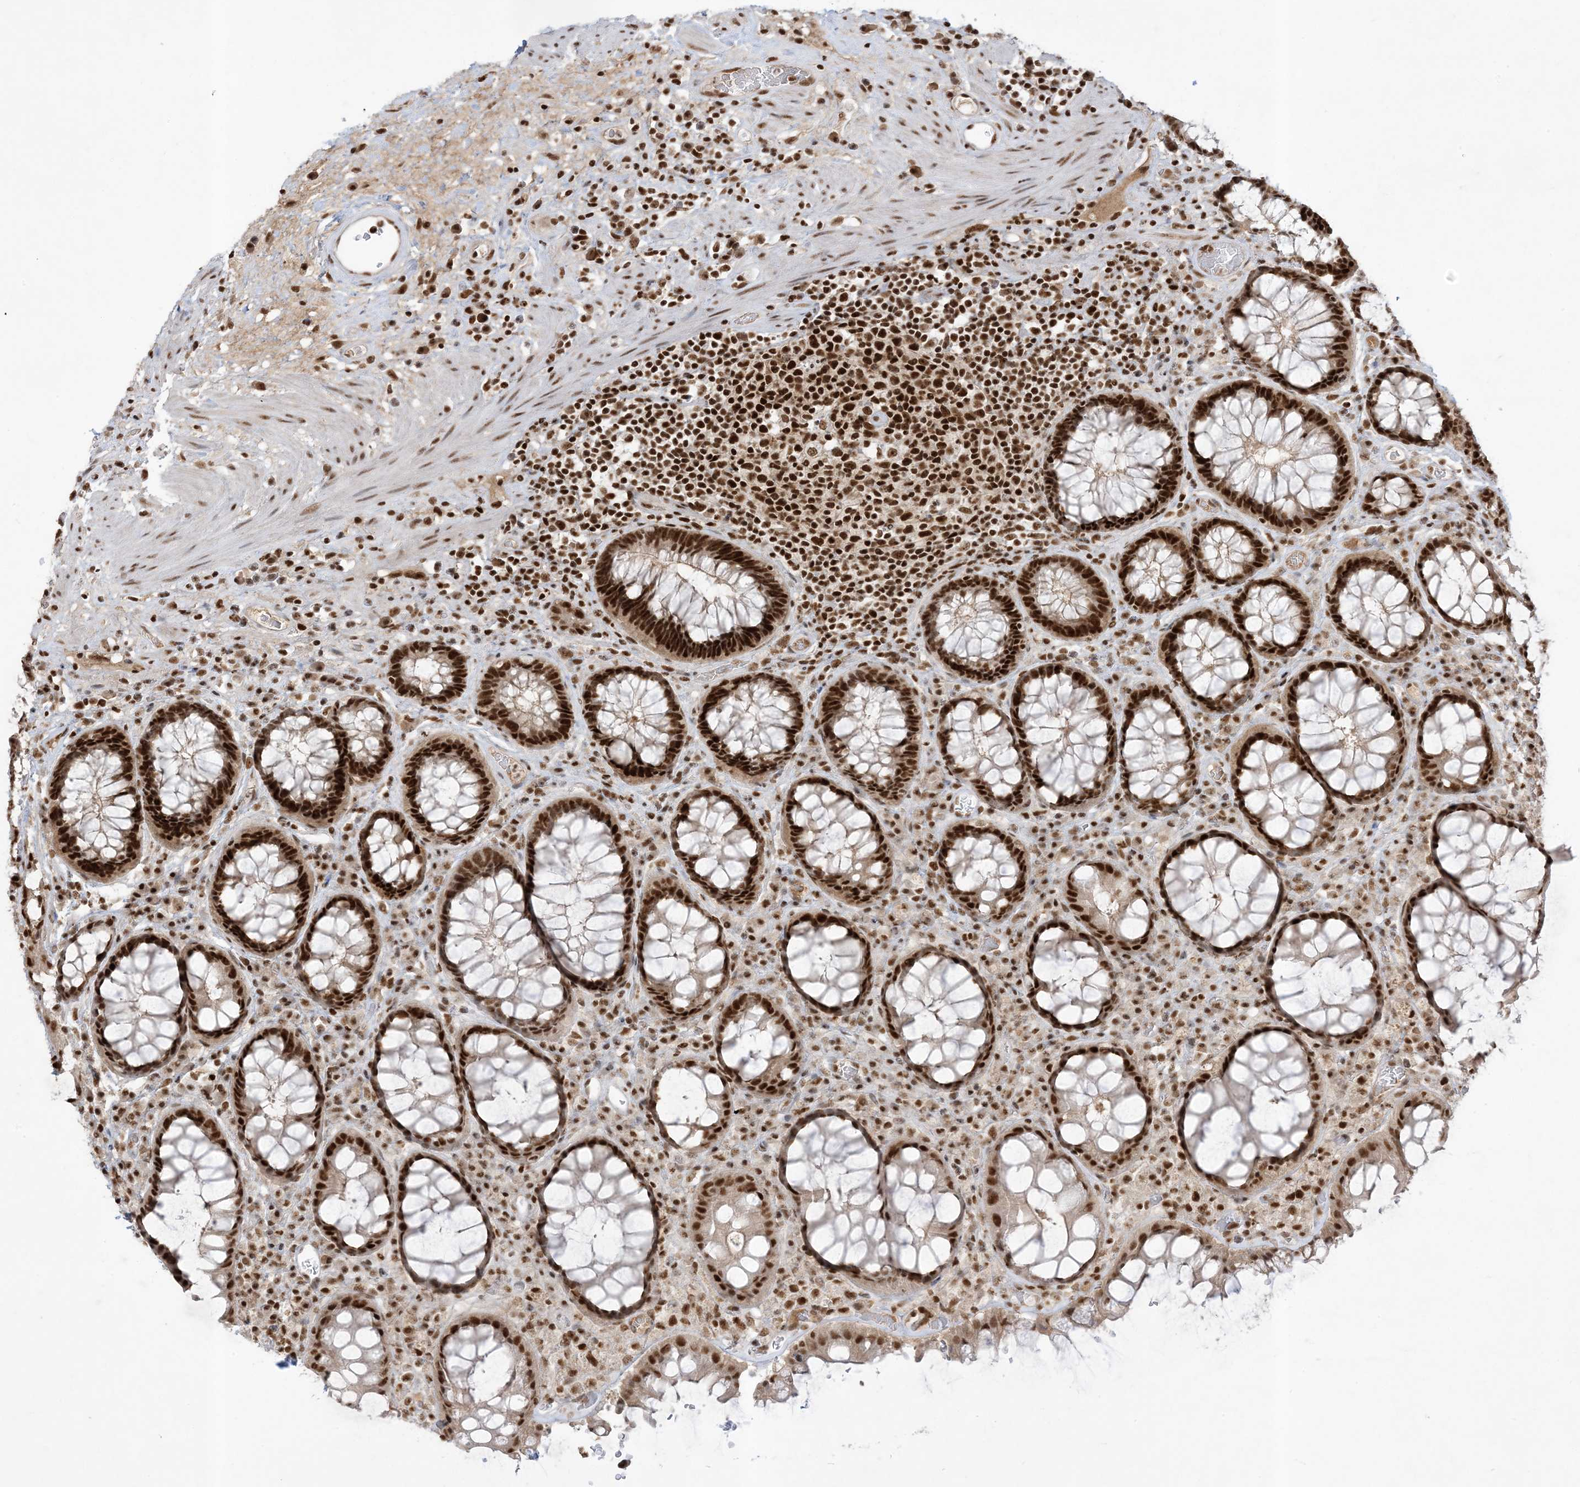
{"staining": {"intensity": "strong", "quantity": ">75%", "location": "nuclear"}, "tissue": "rectum", "cell_type": "Glandular cells", "image_type": "normal", "snomed": [{"axis": "morphology", "description": "Normal tissue, NOS"}, {"axis": "topography", "description": "Rectum"}], "caption": "Rectum was stained to show a protein in brown. There is high levels of strong nuclear positivity in approximately >75% of glandular cells. (DAB IHC, brown staining for protein, blue staining for nuclei).", "gene": "PPIL2", "patient": {"sex": "male", "age": 64}}